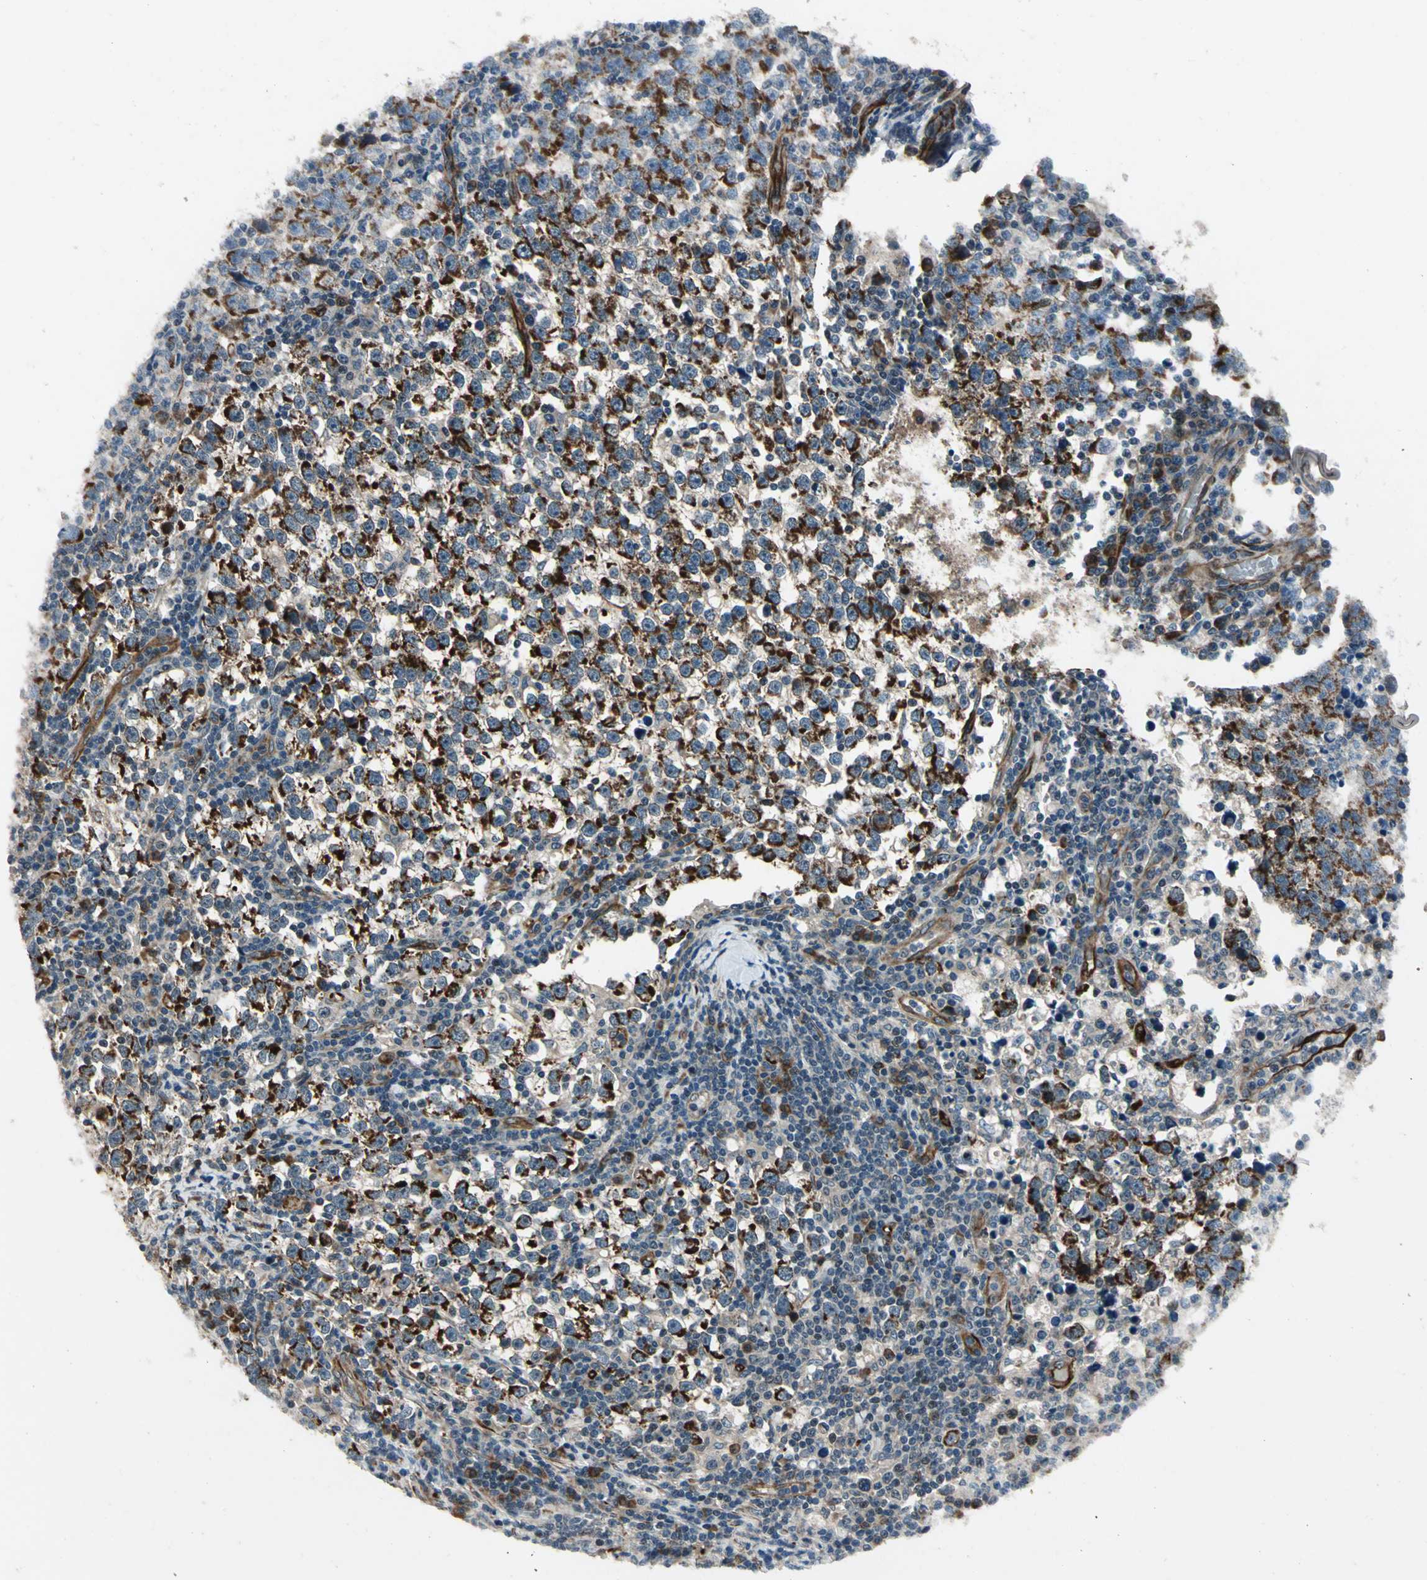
{"staining": {"intensity": "strong", "quantity": ">75%", "location": "cytoplasmic/membranous"}, "tissue": "testis cancer", "cell_type": "Tumor cells", "image_type": "cancer", "snomed": [{"axis": "morphology", "description": "Seminoma, NOS"}, {"axis": "topography", "description": "Testis"}], "caption": "Immunohistochemistry (IHC) of seminoma (testis) exhibits high levels of strong cytoplasmic/membranous expression in approximately >75% of tumor cells.", "gene": "EXD2", "patient": {"sex": "male", "age": 43}}